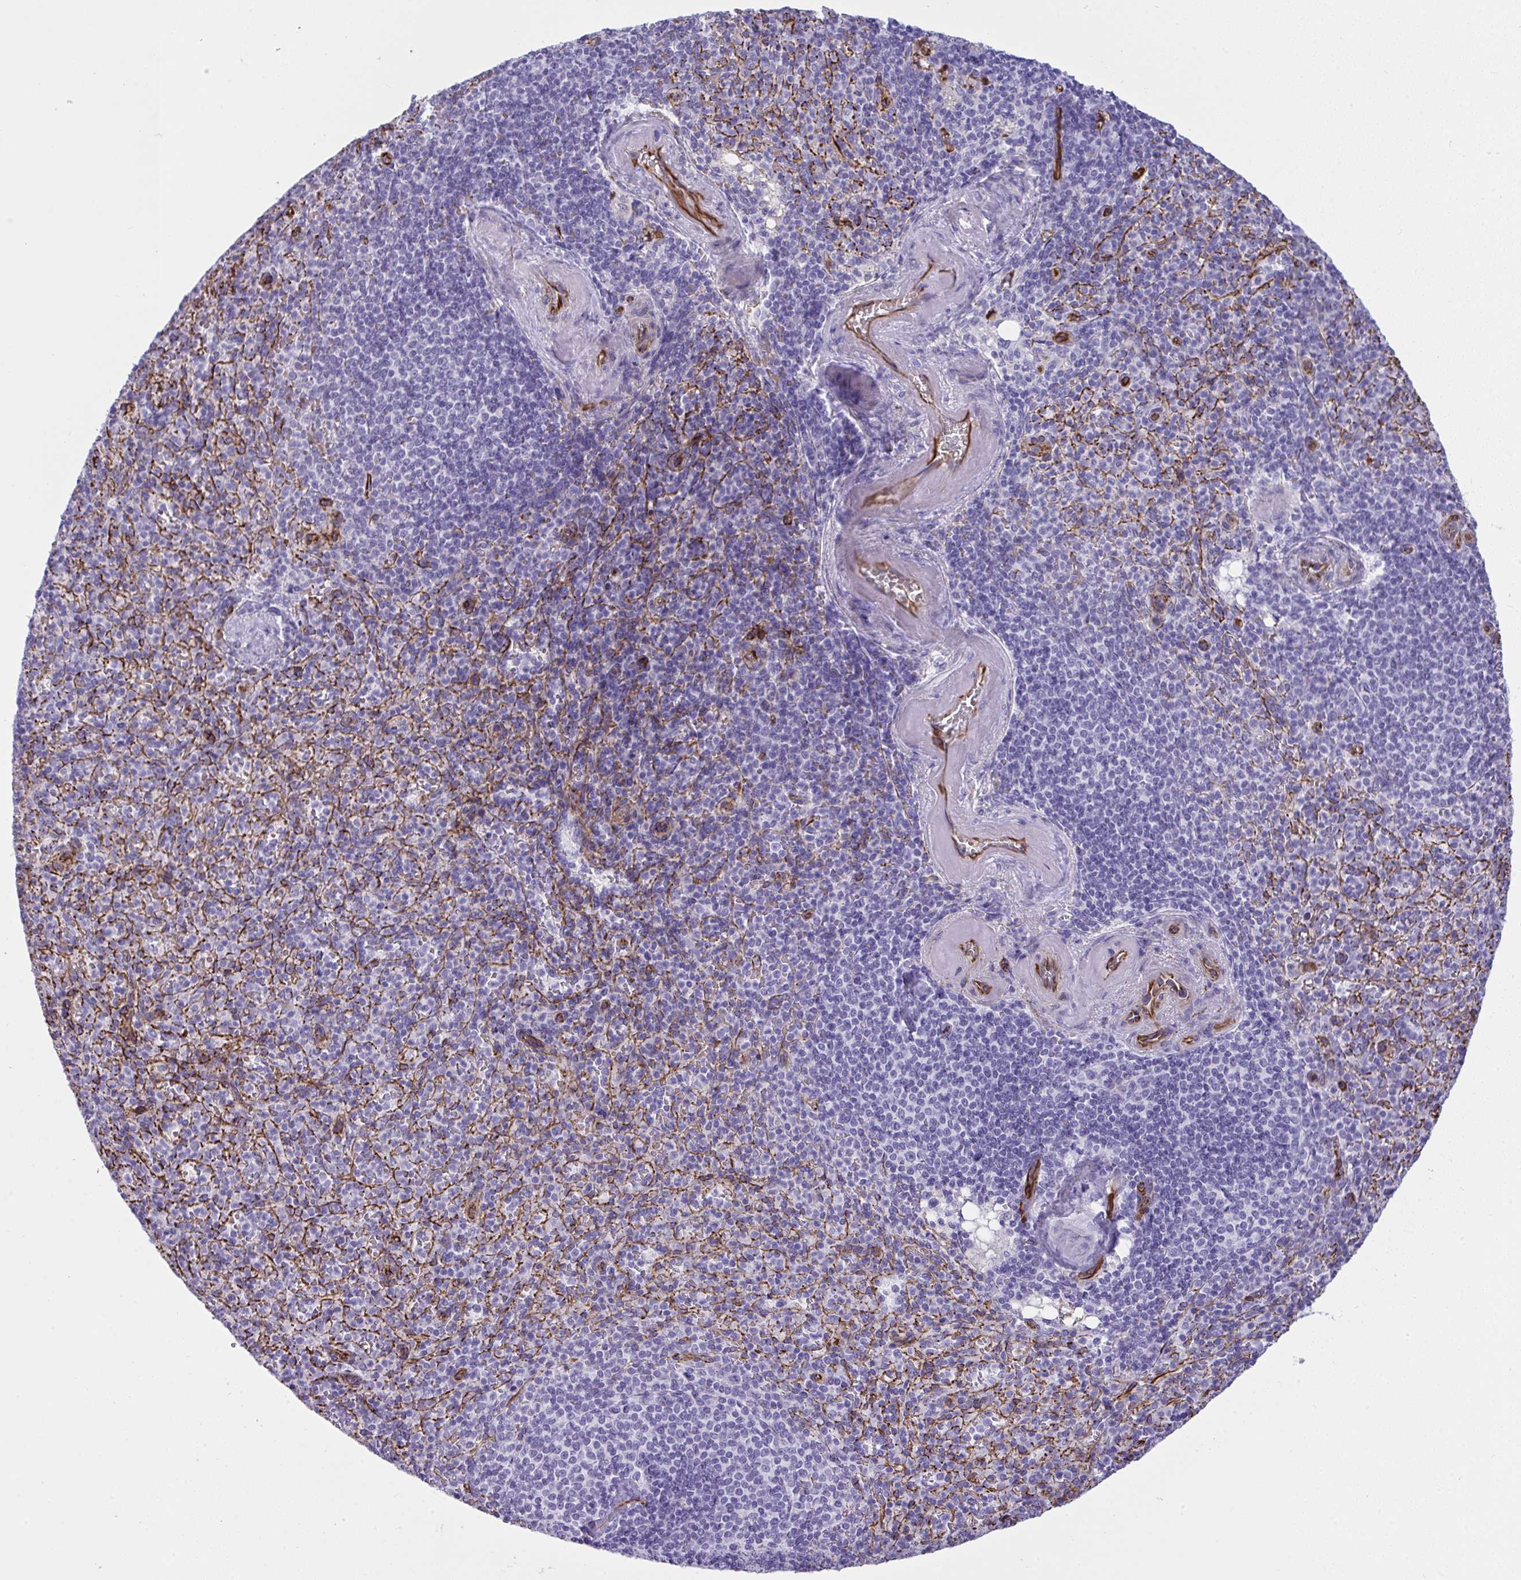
{"staining": {"intensity": "negative", "quantity": "none", "location": "none"}, "tissue": "spleen", "cell_type": "Cells in red pulp", "image_type": "normal", "snomed": [{"axis": "morphology", "description": "Normal tissue, NOS"}, {"axis": "topography", "description": "Spleen"}], "caption": "The IHC histopathology image has no significant positivity in cells in red pulp of spleen.", "gene": "SLC35B1", "patient": {"sex": "female", "age": 74}}